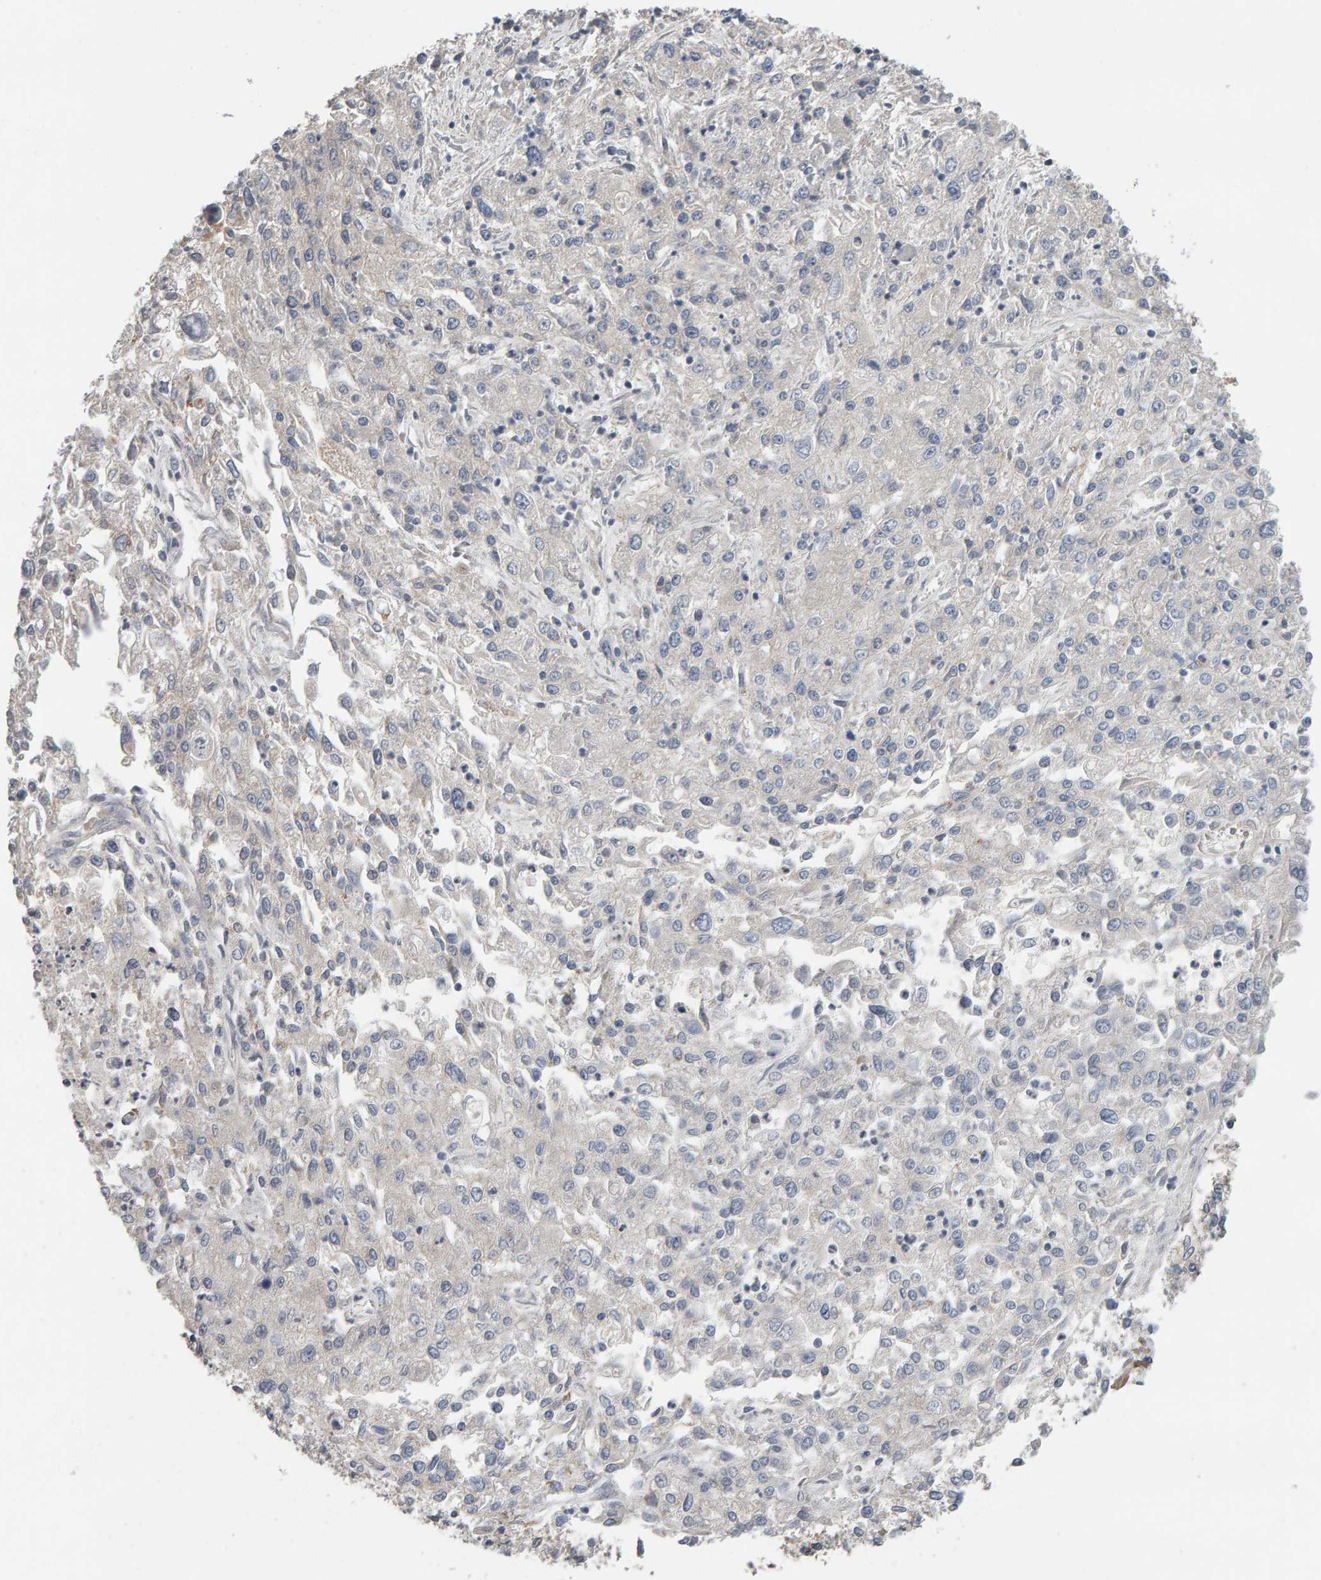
{"staining": {"intensity": "negative", "quantity": "none", "location": "none"}, "tissue": "endometrial cancer", "cell_type": "Tumor cells", "image_type": "cancer", "snomed": [{"axis": "morphology", "description": "Adenocarcinoma, NOS"}, {"axis": "topography", "description": "Endometrium"}], "caption": "Immunohistochemistry of adenocarcinoma (endometrial) displays no expression in tumor cells. (DAB immunohistochemistry (IHC), high magnification).", "gene": "PPP1R16A", "patient": {"sex": "female", "age": 49}}